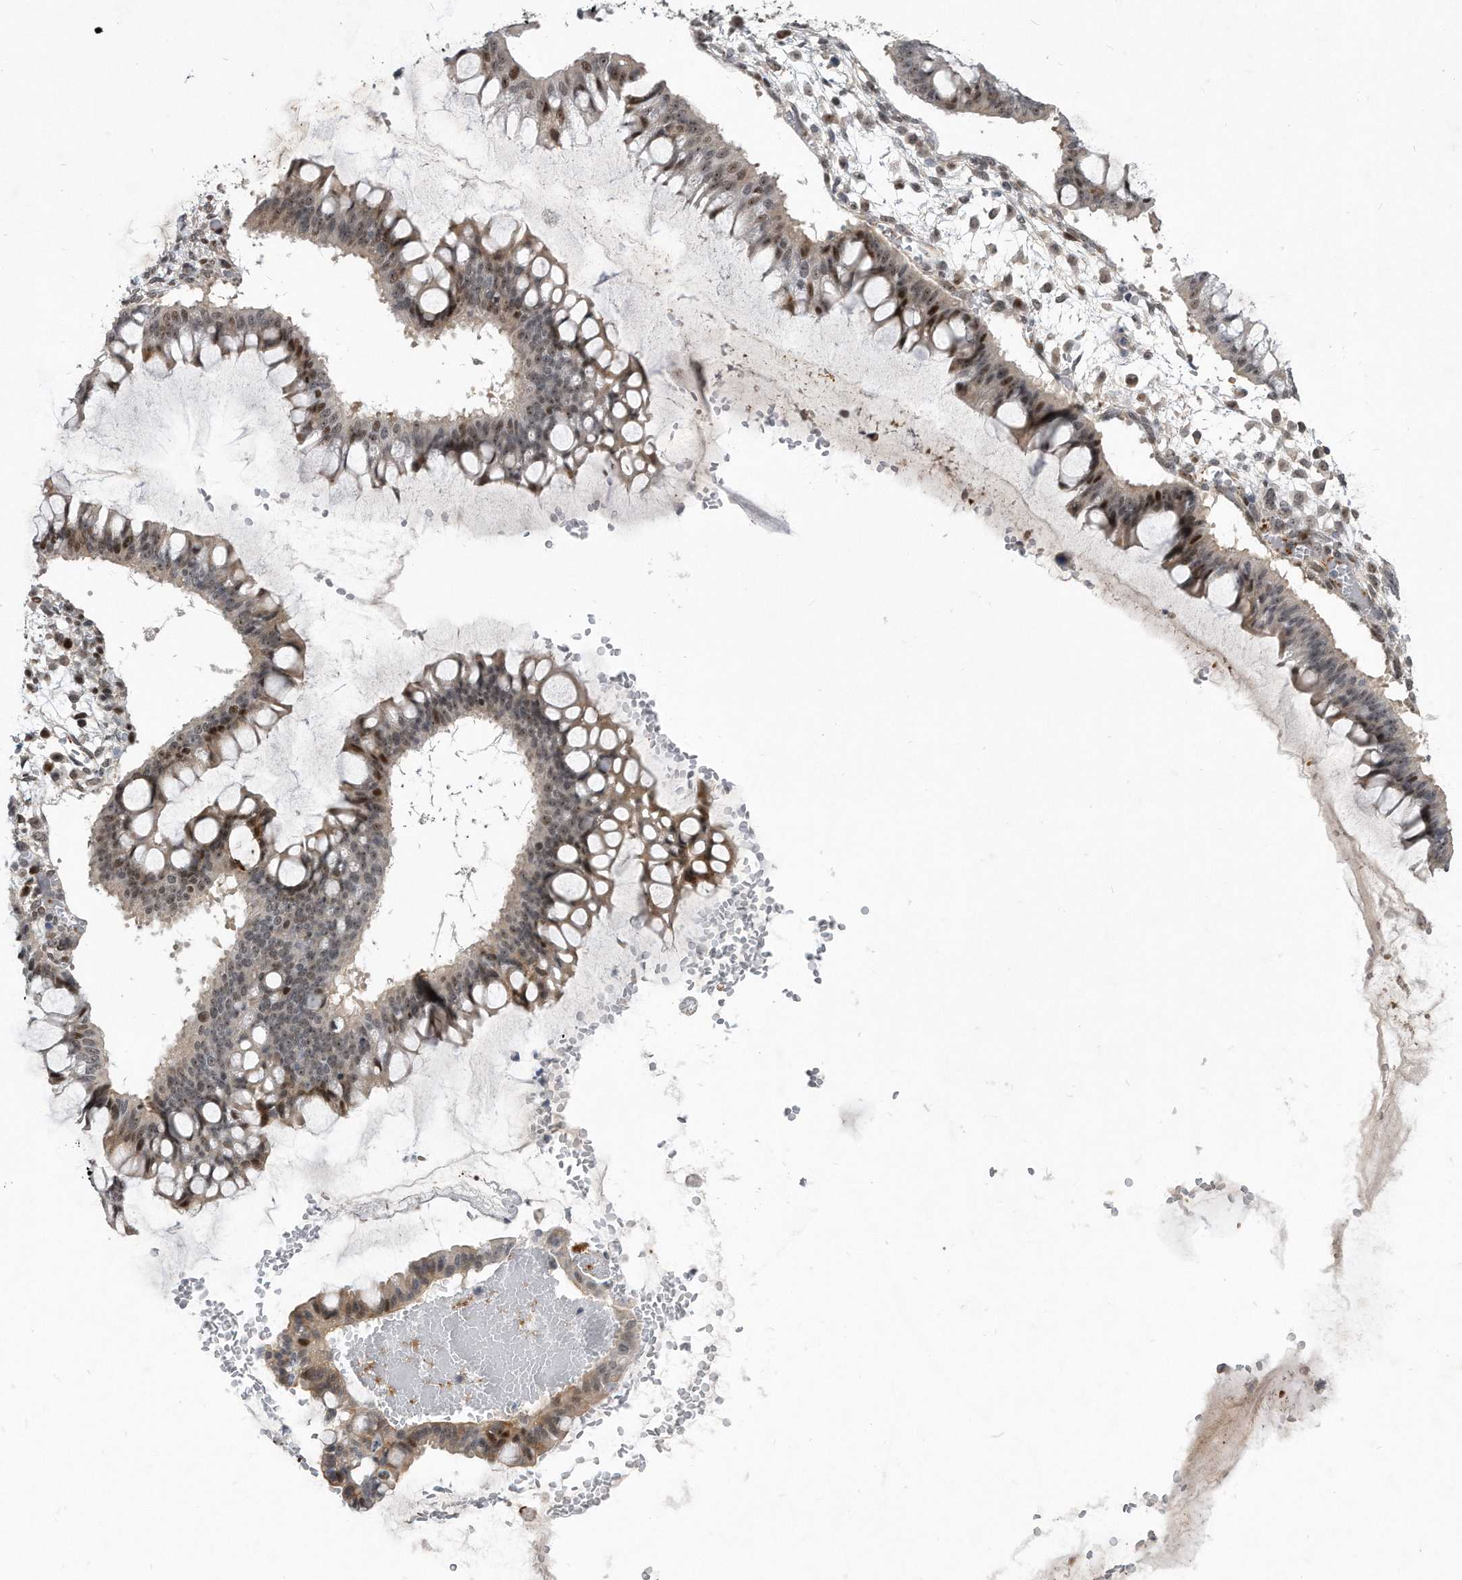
{"staining": {"intensity": "moderate", "quantity": "25%-75%", "location": "nuclear"}, "tissue": "ovarian cancer", "cell_type": "Tumor cells", "image_type": "cancer", "snomed": [{"axis": "morphology", "description": "Cystadenocarcinoma, mucinous, NOS"}, {"axis": "topography", "description": "Ovary"}], "caption": "An immunohistochemistry image of tumor tissue is shown. Protein staining in brown labels moderate nuclear positivity in mucinous cystadenocarcinoma (ovarian) within tumor cells.", "gene": "PGBD2", "patient": {"sex": "female", "age": 73}}